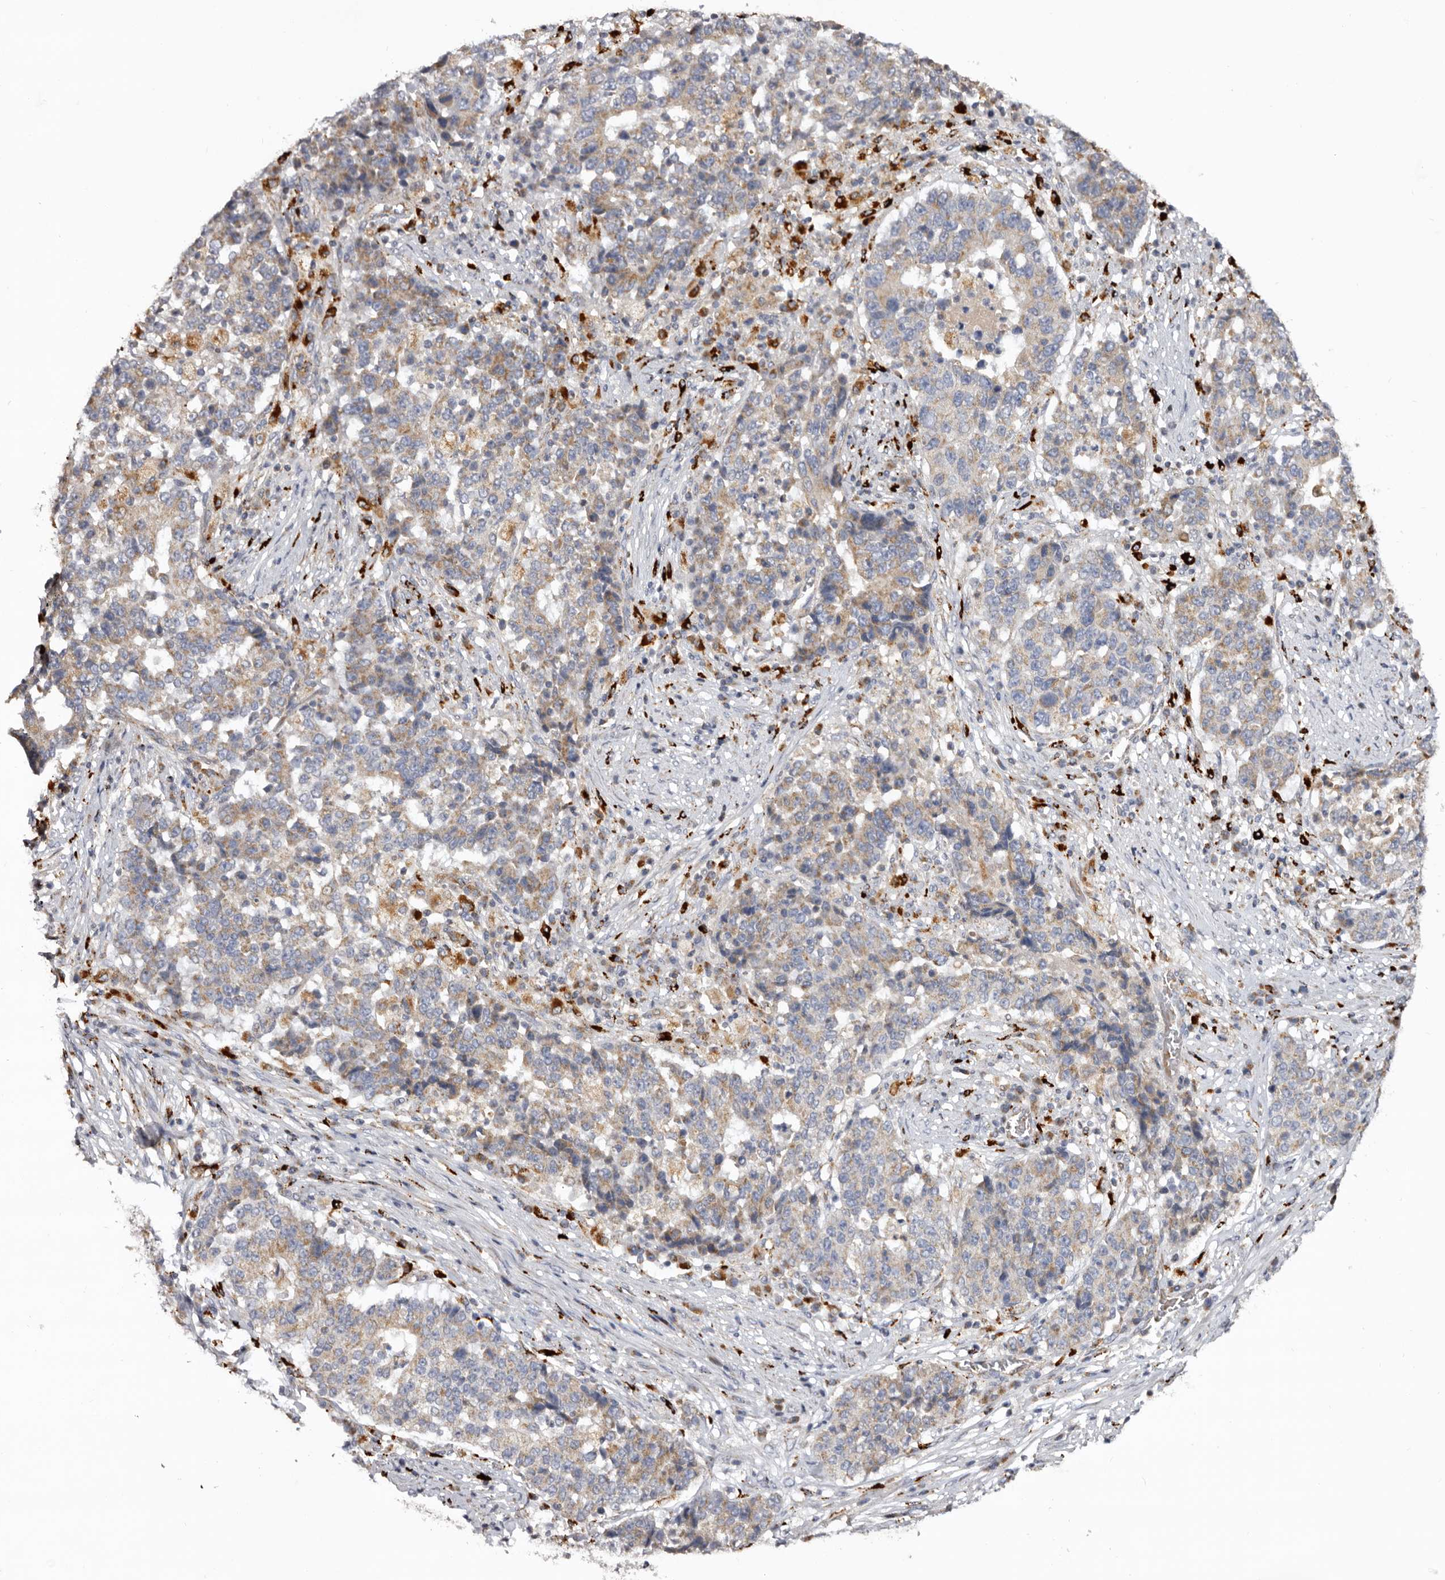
{"staining": {"intensity": "weak", "quantity": "25%-75%", "location": "cytoplasmic/membranous"}, "tissue": "stomach cancer", "cell_type": "Tumor cells", "image_type": "cancer", "snomed": [{"axis": "morphology", "description": "Adenocarcinoma, NOS"}, {"axis": "topography", "description": "Stomach"}], "caption": "Protein analysis of adenocarcinoma (stomach) tissue reveals weak cytoplasmic/membranous positivity in approximately 25%-75% of tumor cells.", "gene": "MECR", "patient": {"sex": "male", "age": 59}}